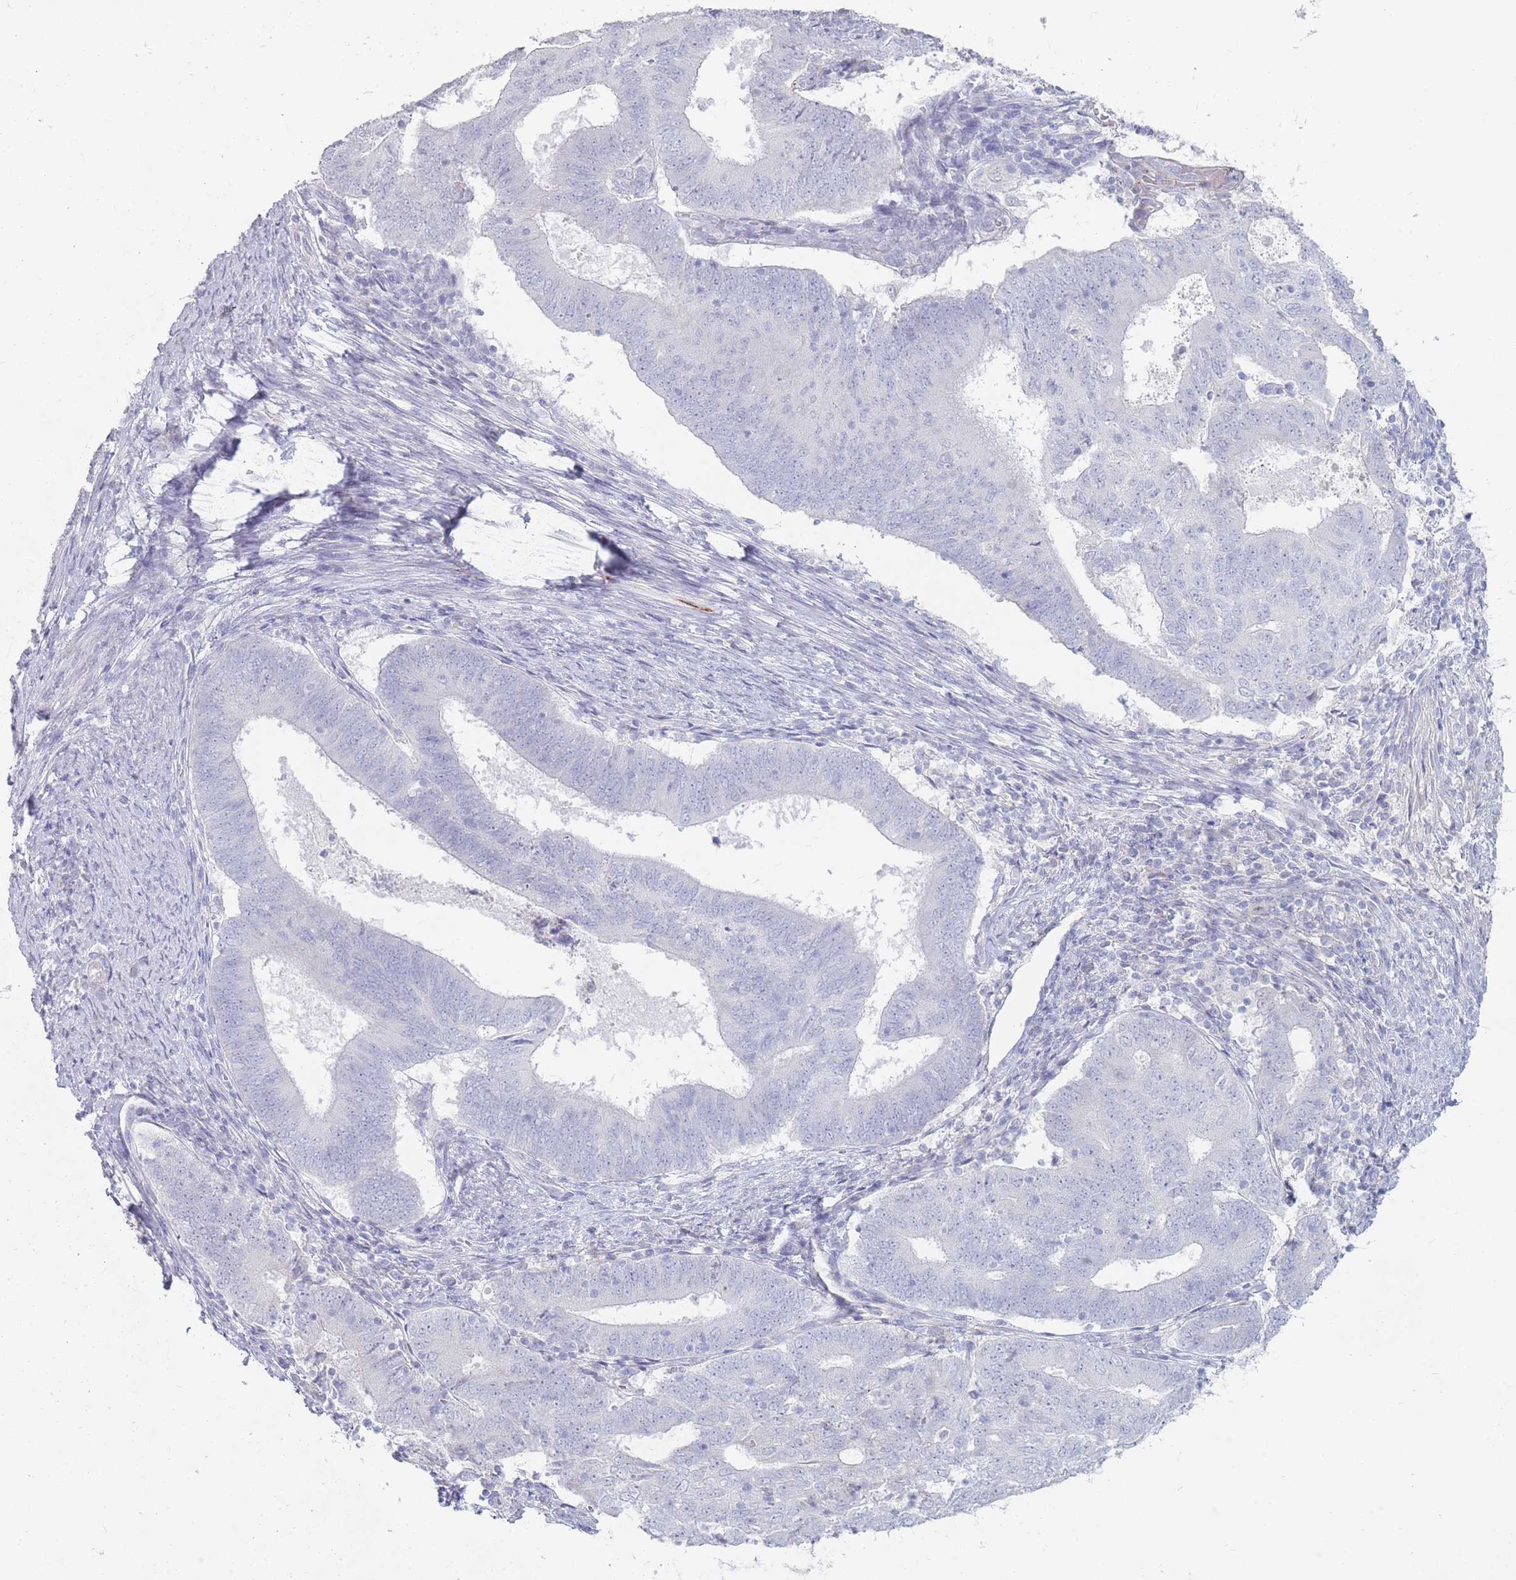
{"staining": {"intensity": "negative", "quantity": "none", "location": "none"}, "tissue": "endometrial cancer", "cell_type": "Tumor cells", "image_type": "cancer", "snomed": [{"axis": "morphology", "description": "Adenocarcinoma, NOS"}, {"axis": "topography", "description": "Endometrium"}], "caption": "The photomicrograph shows no staining of tumor cells in endometrial cancer (adenocarcinoma).", "gene": "PRG4", "patient": {"sex": "female", "age": 70}}